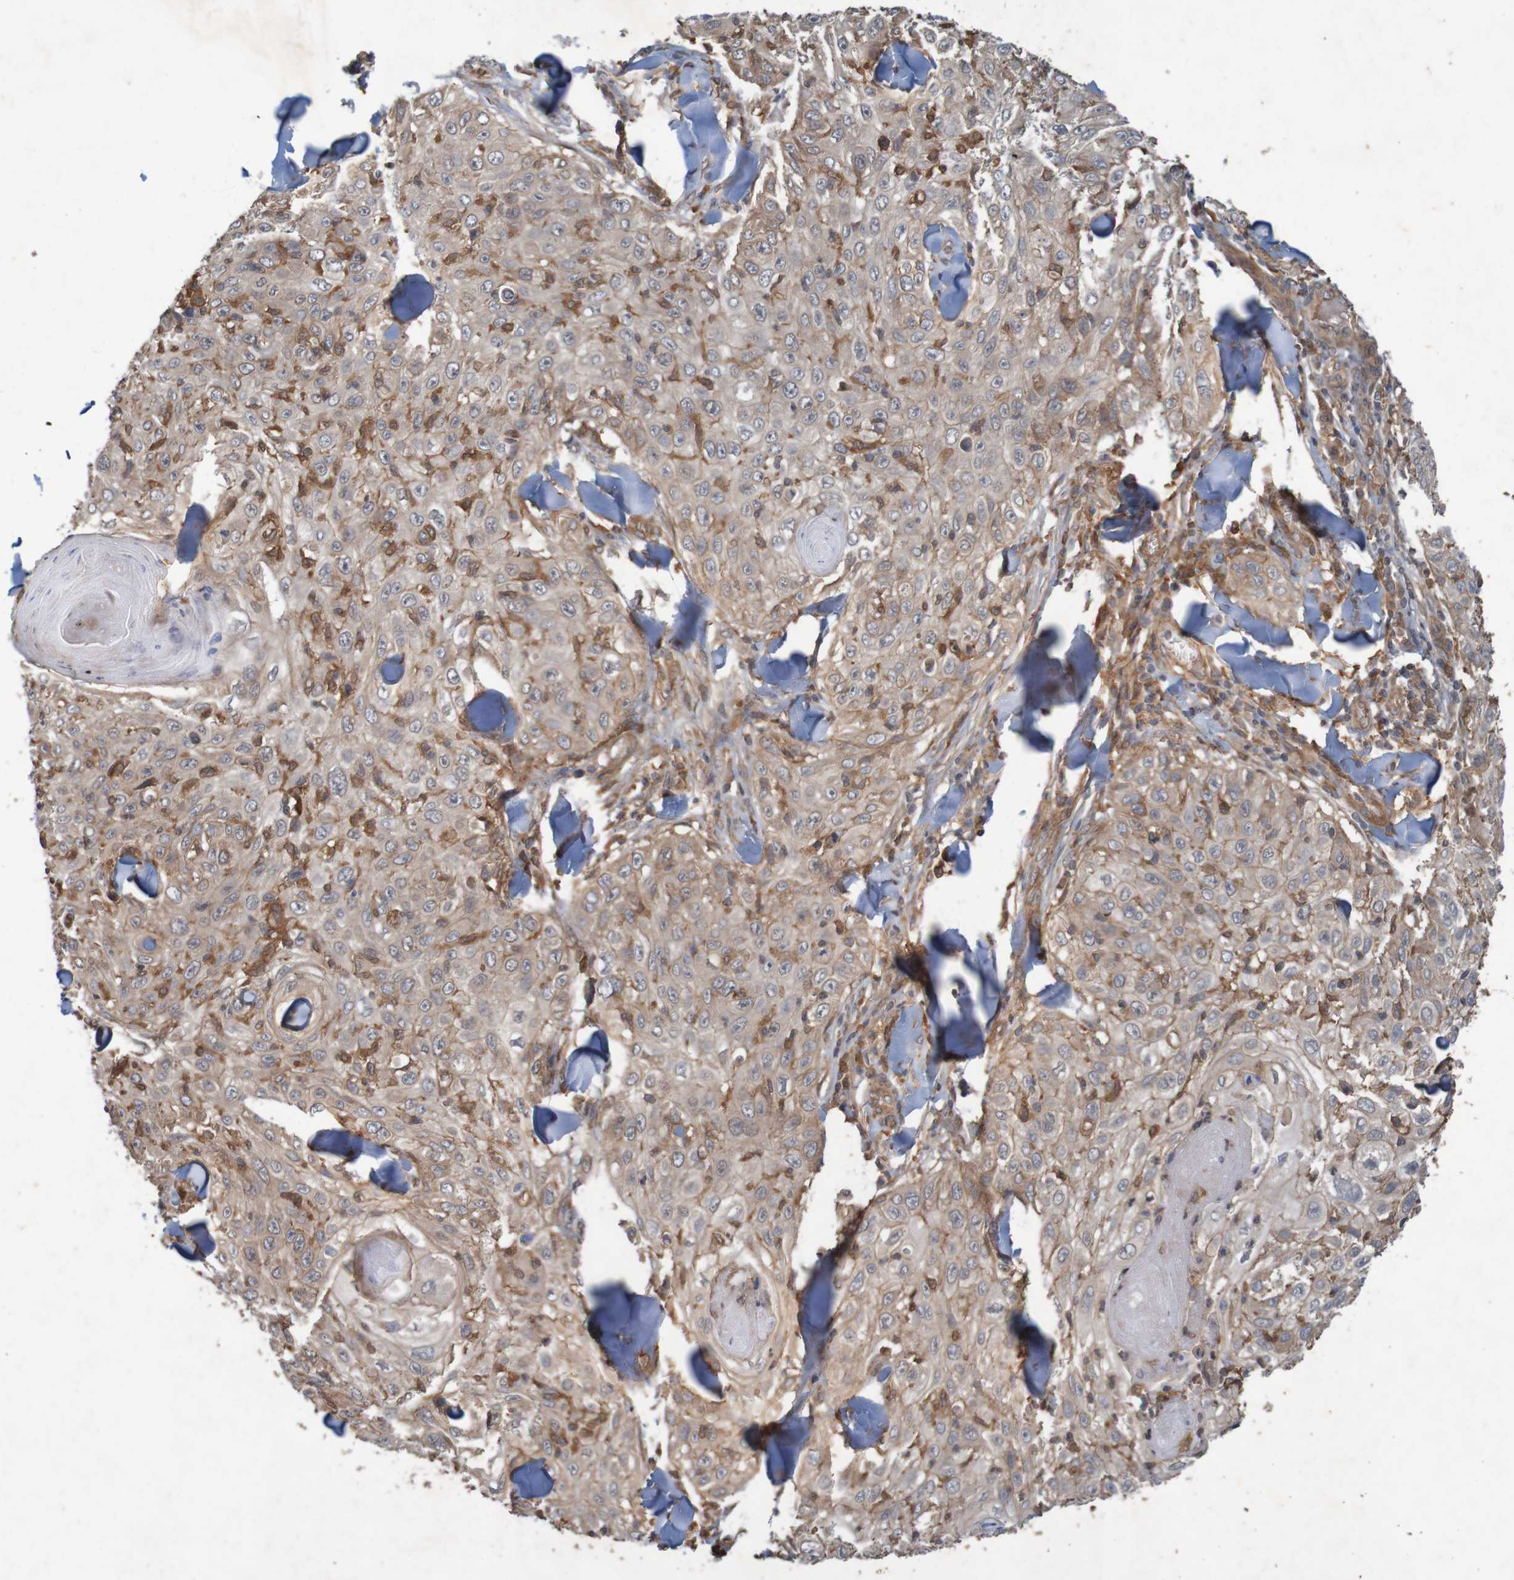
{"staining": {"intensity": "weak", "quantity": ">75%", "location": "cytoplasmic/membranous"}, "tissue": "skin cancer", "cell_type": "Tumor cells", "image_type": "cancer", "snomed": [{"axis": "morphology", "description": "Squamous cell carcinoma, NOS"}, {"axis": "topography", "description": "Skin"}], "caption": "The histopathology image demonstrates immunohistochemical staining of skin squamous cell carcinoma. There is weak cytoplasmic/membranous staining is seen in approximately >75% of tumor cells.", "gene": "ARHGEF11", "patient": {"sex": "male", "age": 86}}